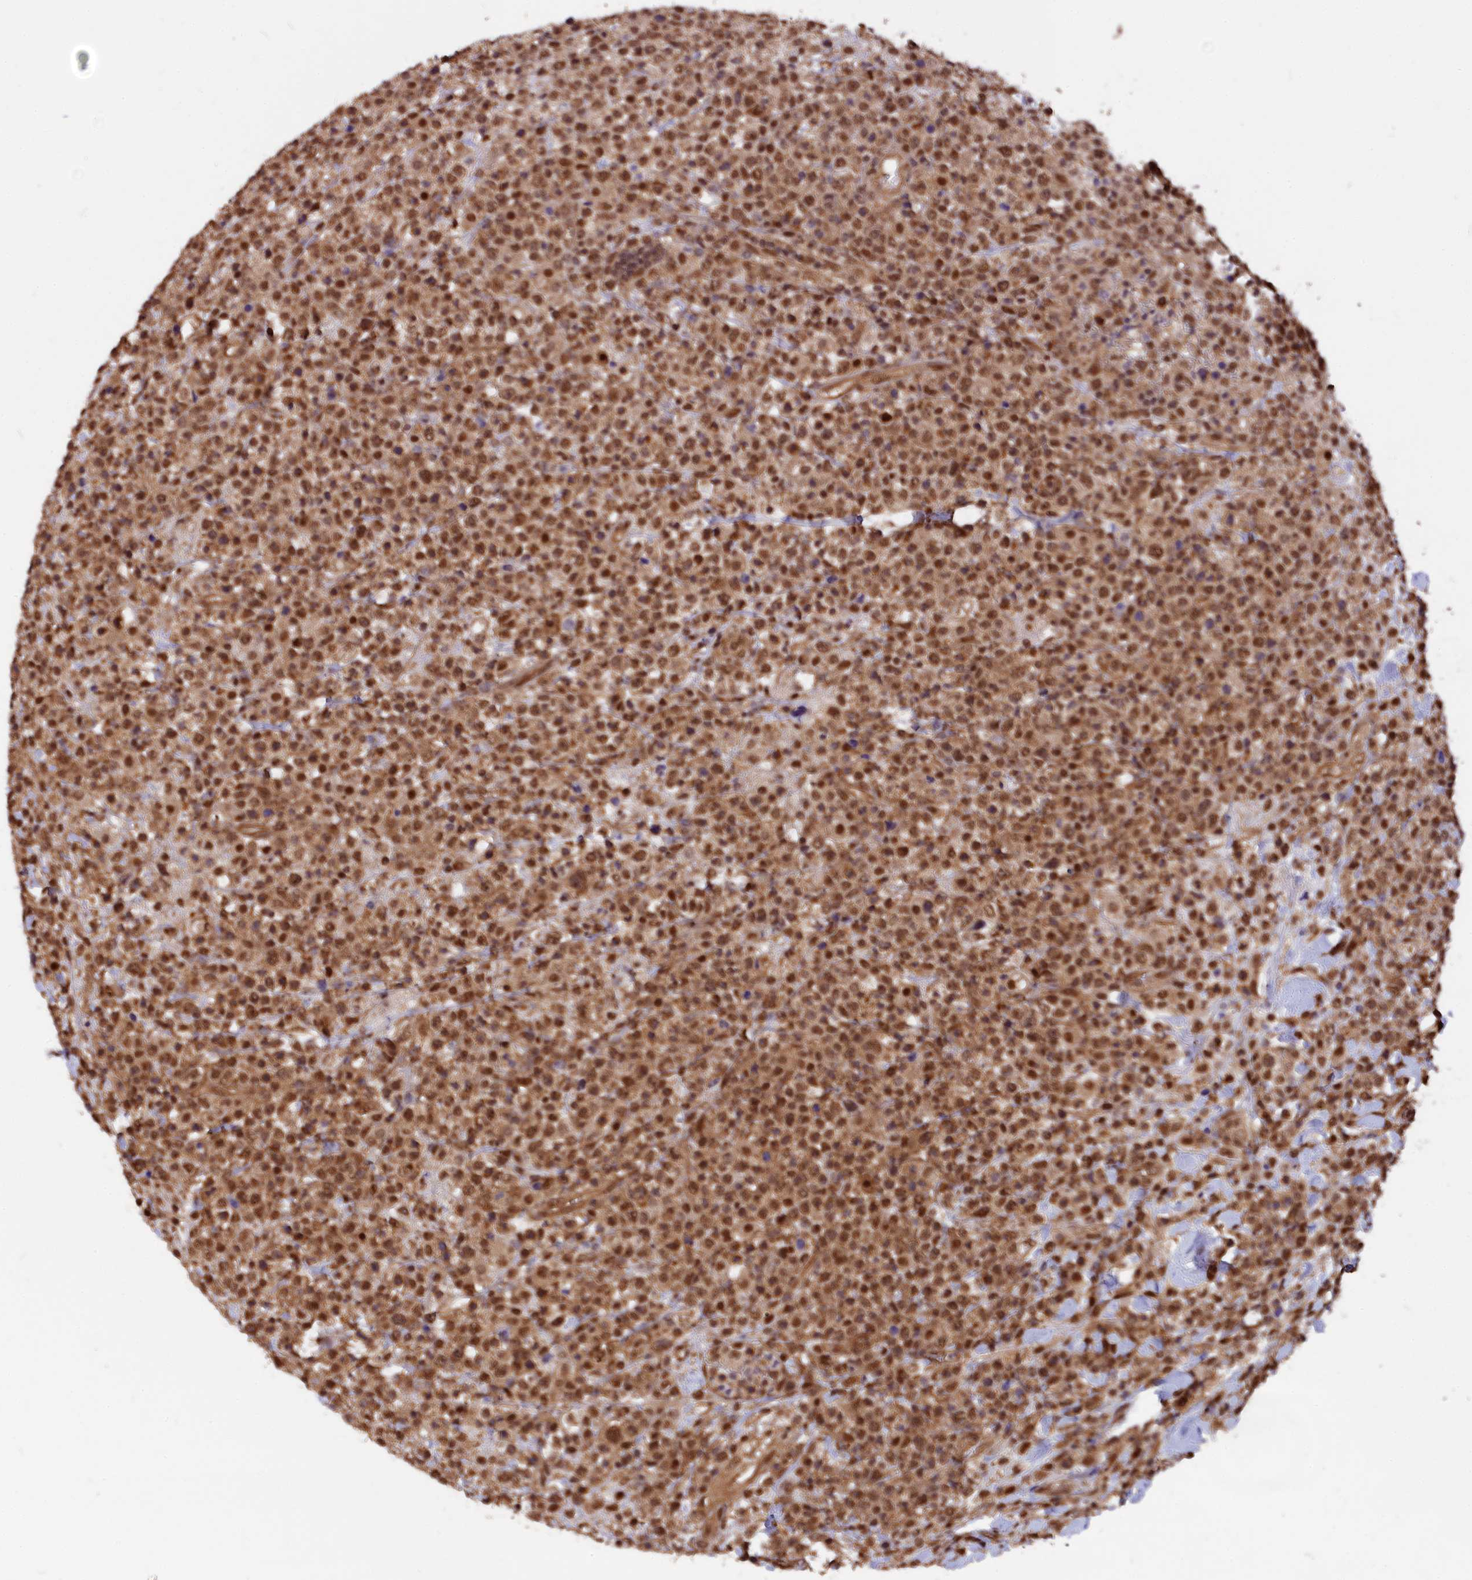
{"staining": {"intensity": "moderate", "quantity": ">75%", "location": "nuclear"}, "tissue": "lymphoma", "cell_type": "Tumor cells", "image_type": "cancer", "snomed": [{"axis": "morphology", "description": "Malignant lymphoma, non-Hodgkin's type, High grade"}, {"axis": "topography", "description": "Colon"}], "caption": "A photomicrograph showing moderate nuclear staining in about >75% of tumor cells in malignant lymphoma, non-Hodgkin's type (high-grade), as visualized by brown immunohistochemical staining.", "gene": "ADRM1", "patient": {"sex": "female", "age": 53}}